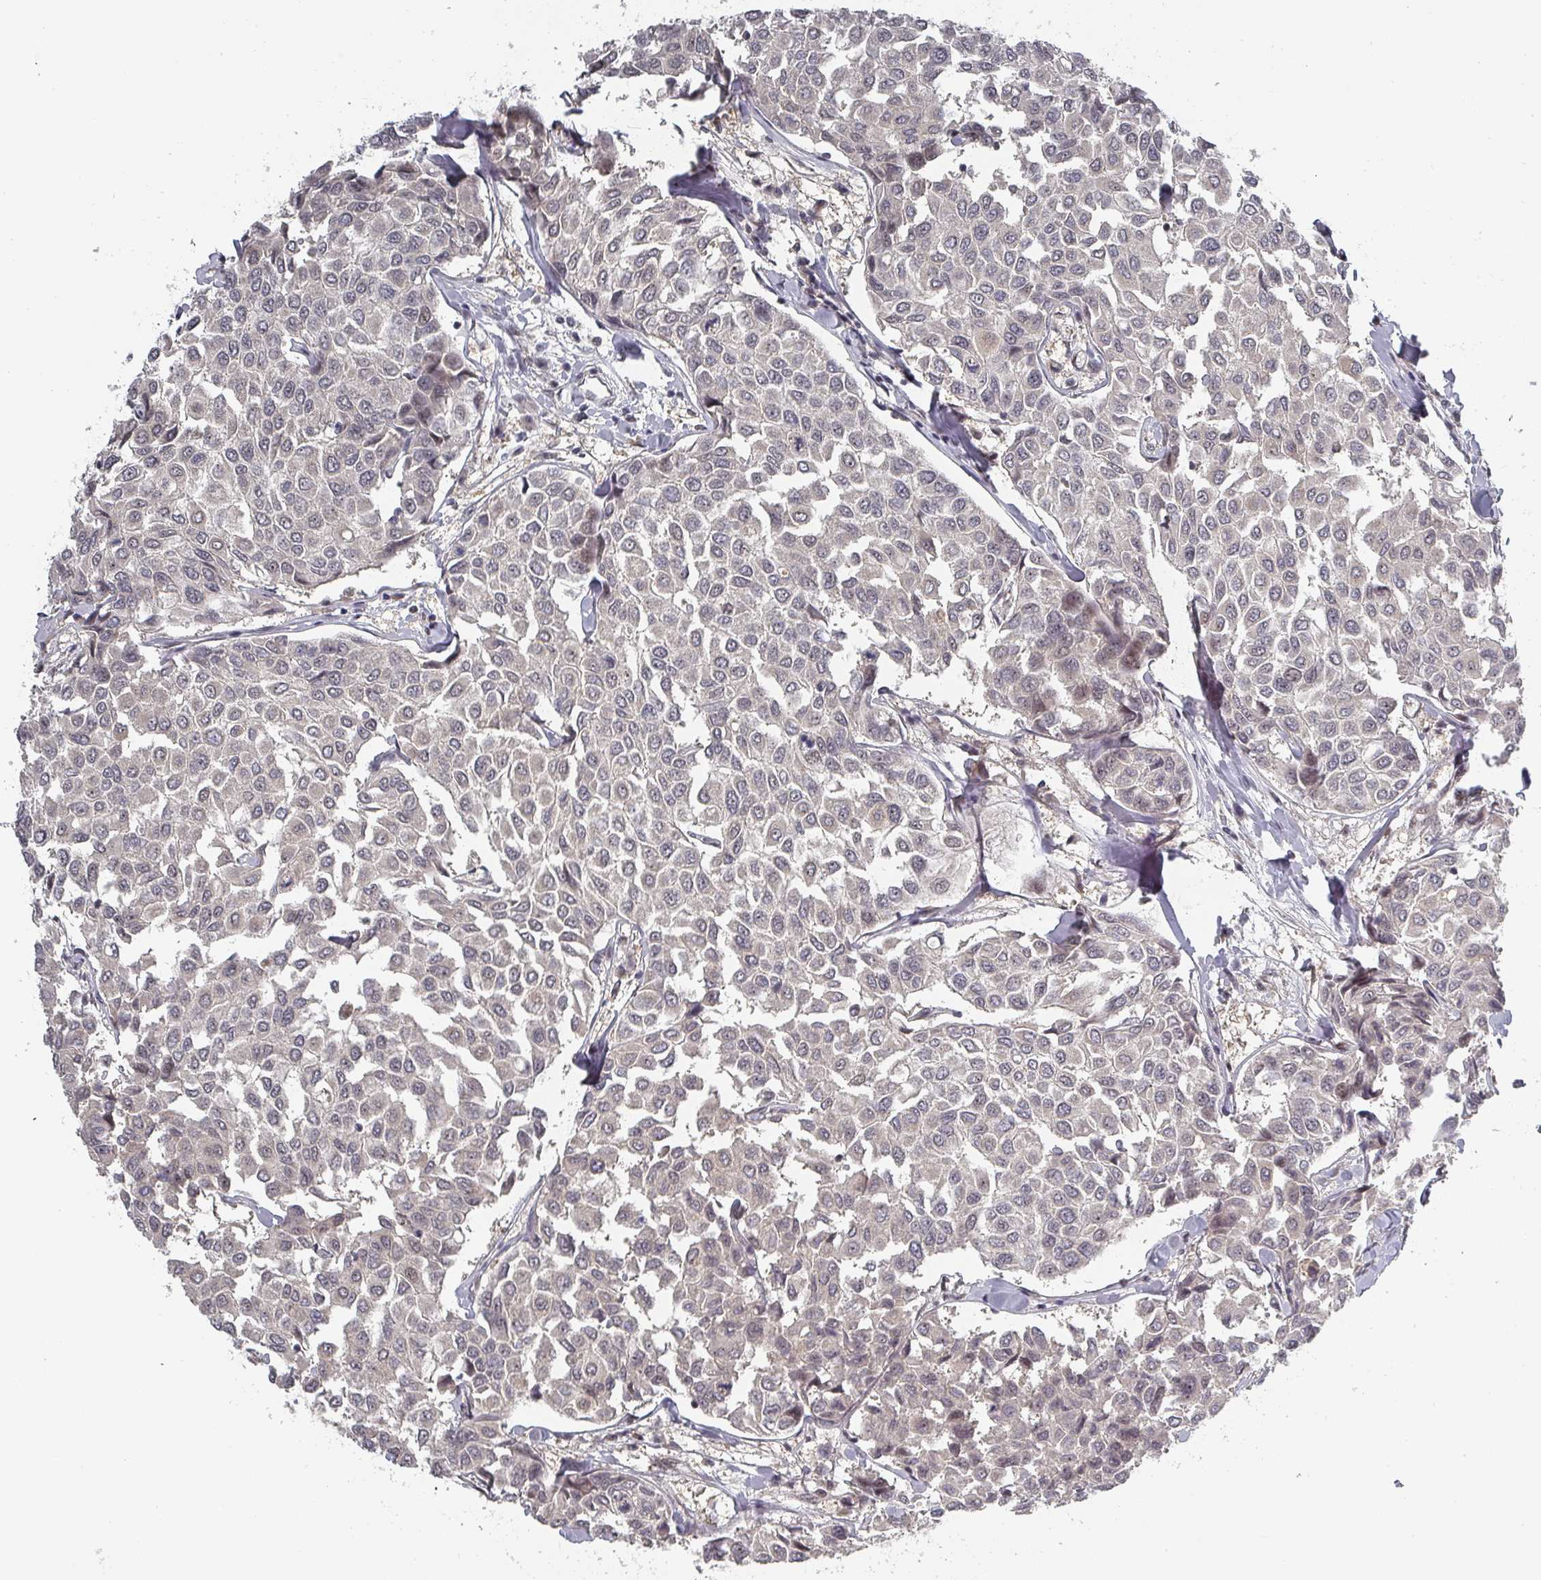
{"staining": {"intensity": "negative", "quantity": "none", "location": "none"}, "tissue": "breast cancer", "cell_type": "Tumor cells", "image_type": "cancer", "snomed": [{"axis": "morphology", "description": "Duct carcinoma"}, {"axis": "topography", "description": "Breast"}], "caption": "Immunohistochemistry (IHC) image of human breast cancer (intraductal carcinoma) stained for a protein (brown), which displays no positivity in tumor cells.", "gene": "KIF1C", "patient": {"sex": "female", "age": 55}}